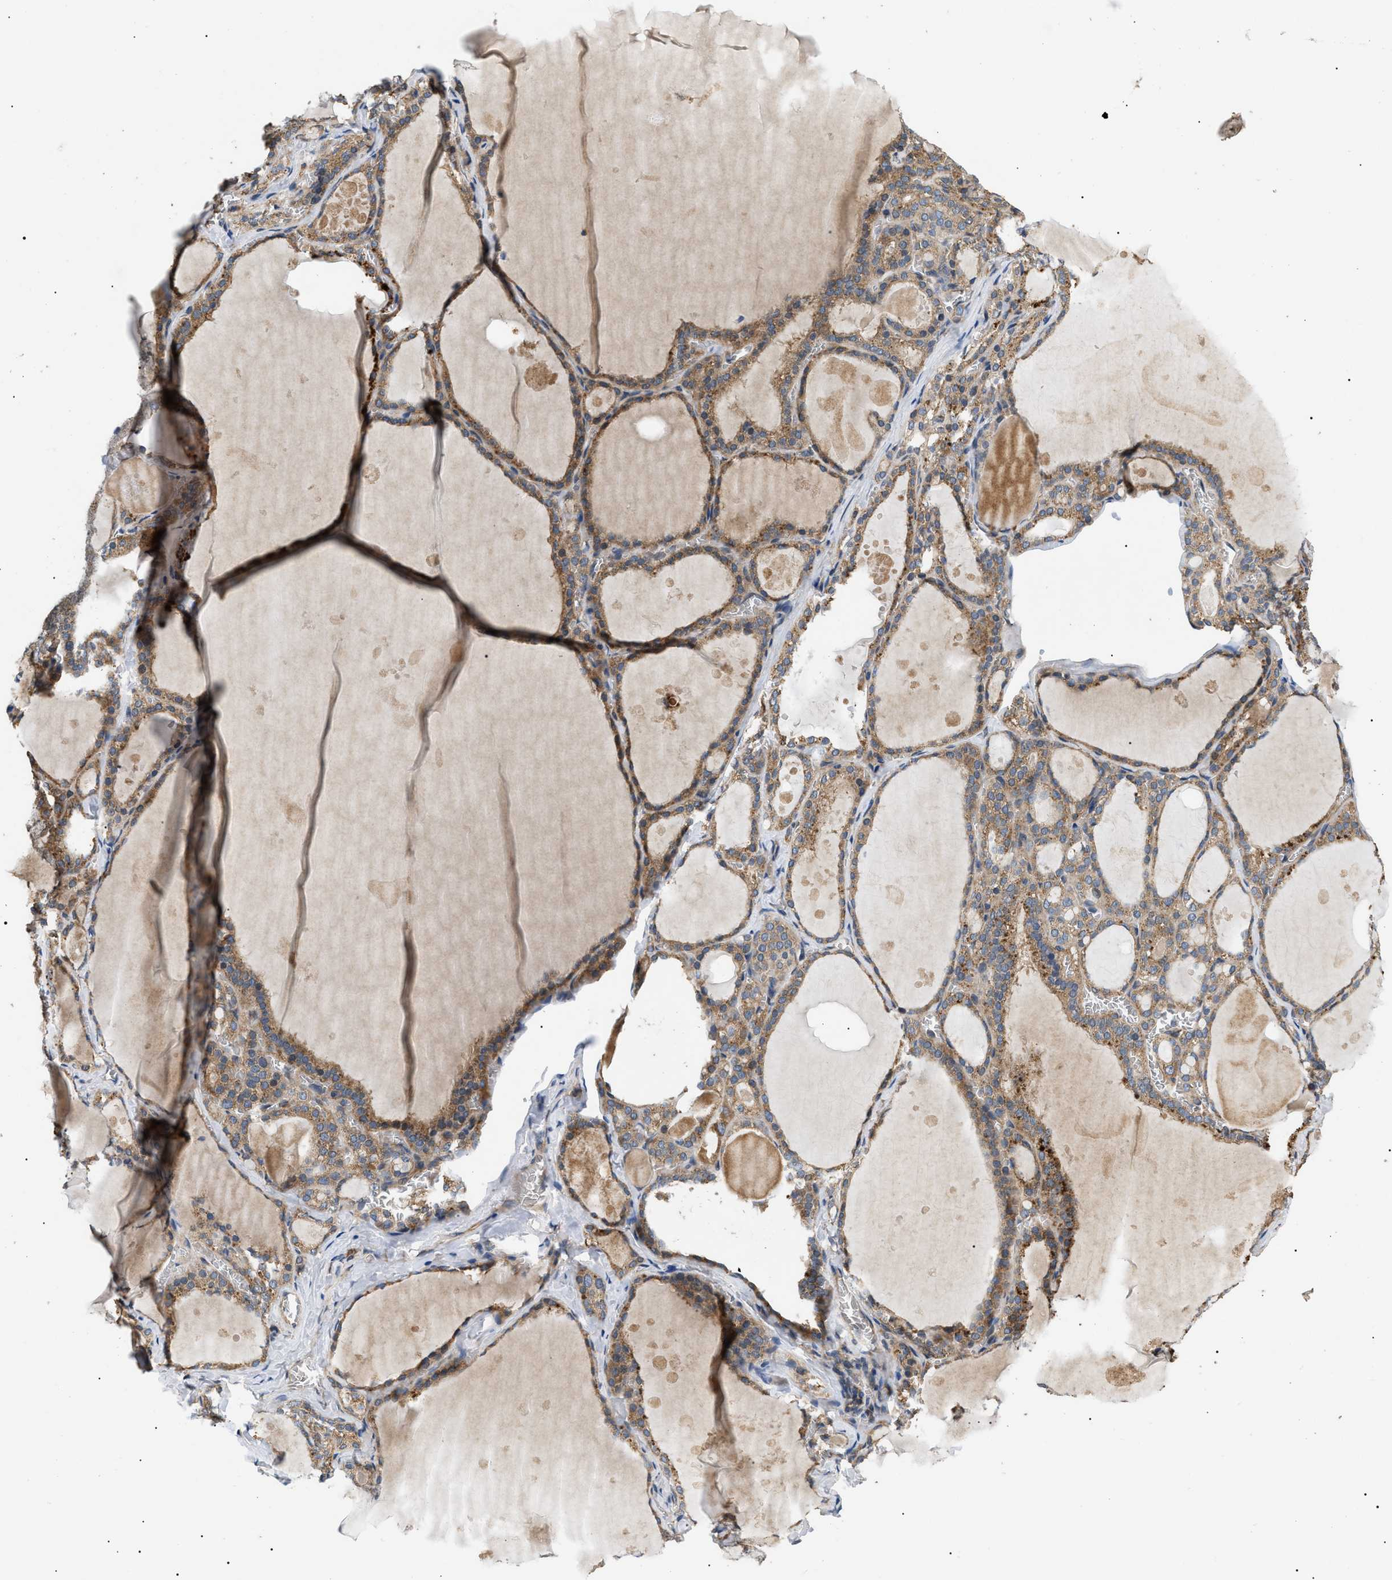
{"staining": {"intensity": "moderate", "quantity": ">75%", "location": "cytoplasmic/membranous"}, "tissue": "thyroid gland", "cell_type": "Glandular cells", "image_type": "normal", "snomed": [{"axis": "morphology", "description": "Normal tissue, NOS"}, {"axis": "topography", "description": "Thyroid gland"}], "caption": "The immunohistochemical stain highlights moderate cytoplasmic/membranous staining in glandular cells of normal thyroid gland. The protein is shown in brown color, while the nuclei are stained blue.", "gene": "PPM1B", "patient": {"sex": "male", "age": 56}}